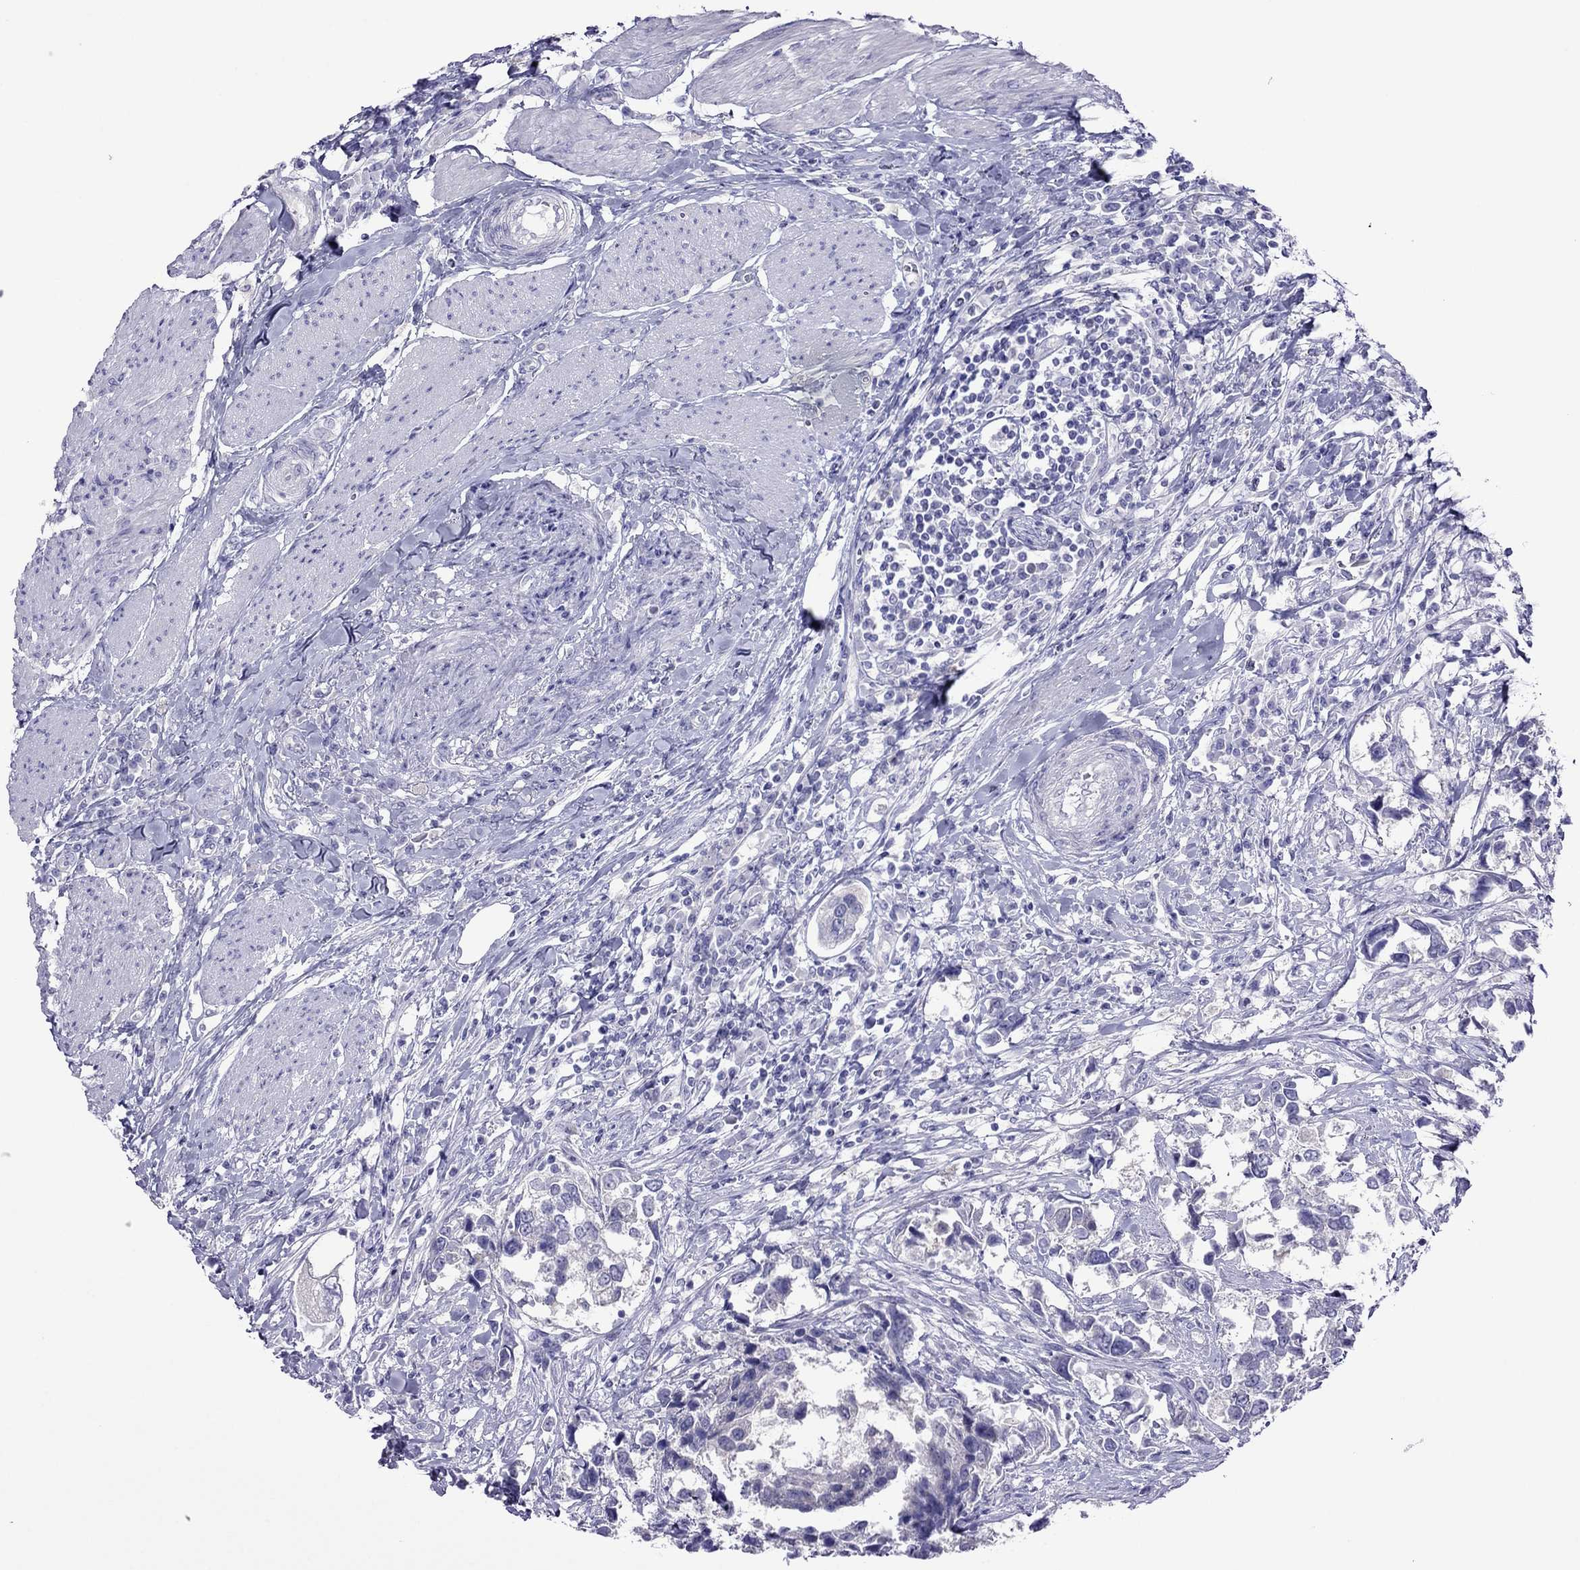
{"staining": {"intensity": "negative", "quantity": "none", "location": "none"}, "tissue": "urothelial cancer", "cell_type": "Tumor cells", "image_type": "cancer", "snomed": [{"axis": "morphology", "description": "Urothelial carcinoma, NOS"}, {"axis": "morphology", "description": "Urothelial carcinoma, High grade"}, {"axis": "topography", "description": "Urinary bladder"}], "caption": "Tumor cells are negative for protein expression in human urothelial cancer.", "gene": "PCDHA6", "patient": {"sex": "male", "age": 63}}